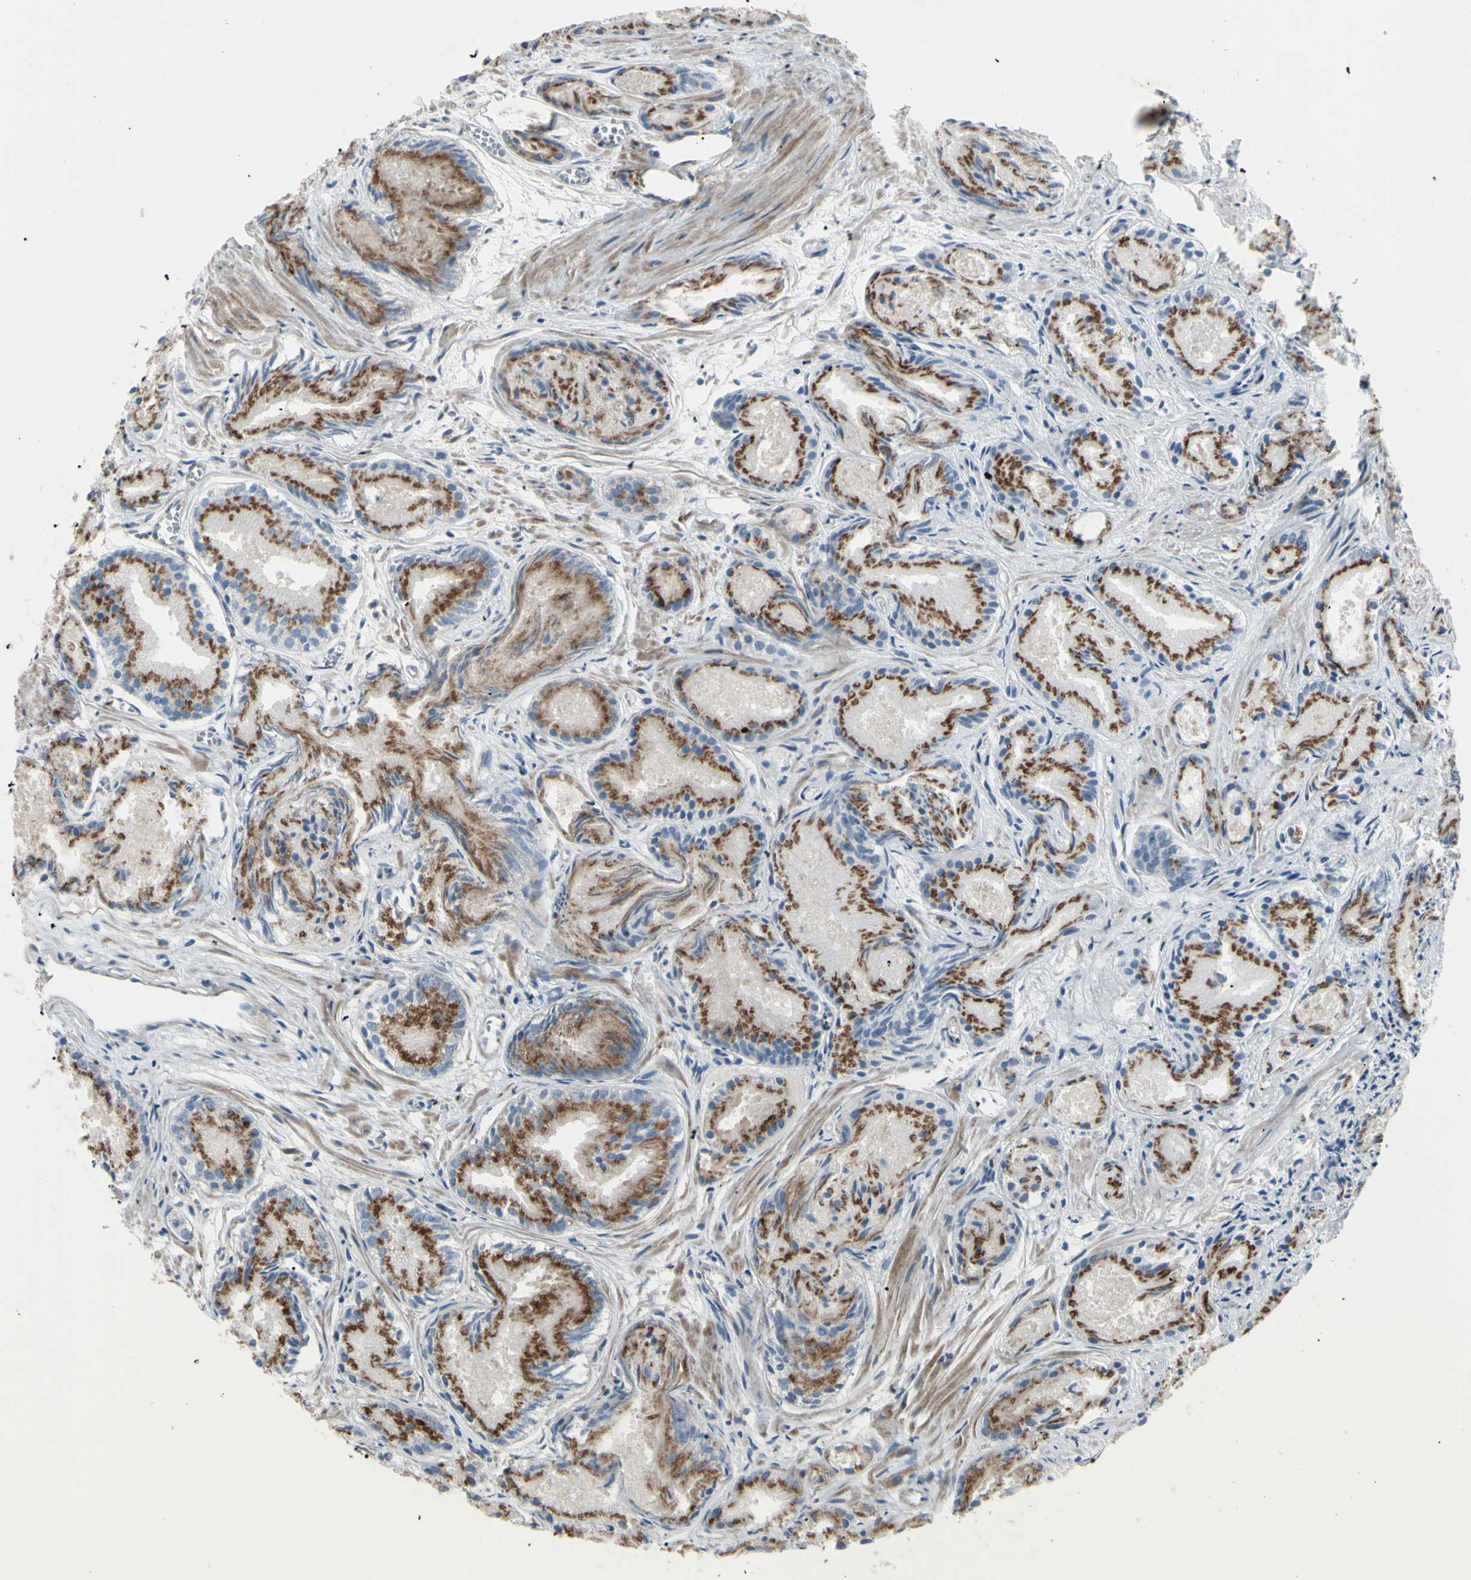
{"staining": {"intensity": "moderate", "quantity": ">75%", "location": "cytoplasmic/membranous"}, "tissue": "prostate cancer", "cell_type": "Tumor cells", "image_type": "cancer", "snomed": [{"axis": "morphology", "description": "Adenocarcinoma, Low grade"}, {"axis": "topography", "description": "Prostate"}], "caption": "Immunohistochemical staining of human prostate adenocarcinoma (low-grade) displays medium levels of moderate cytoplasmic/membranous protein staining in approximately >75% of tumor cells. The protein is shown in brown color, while the nuclei are stained blue.", "gene": "B4GALT3", "patient": {"sex": "male", "age": 72}}